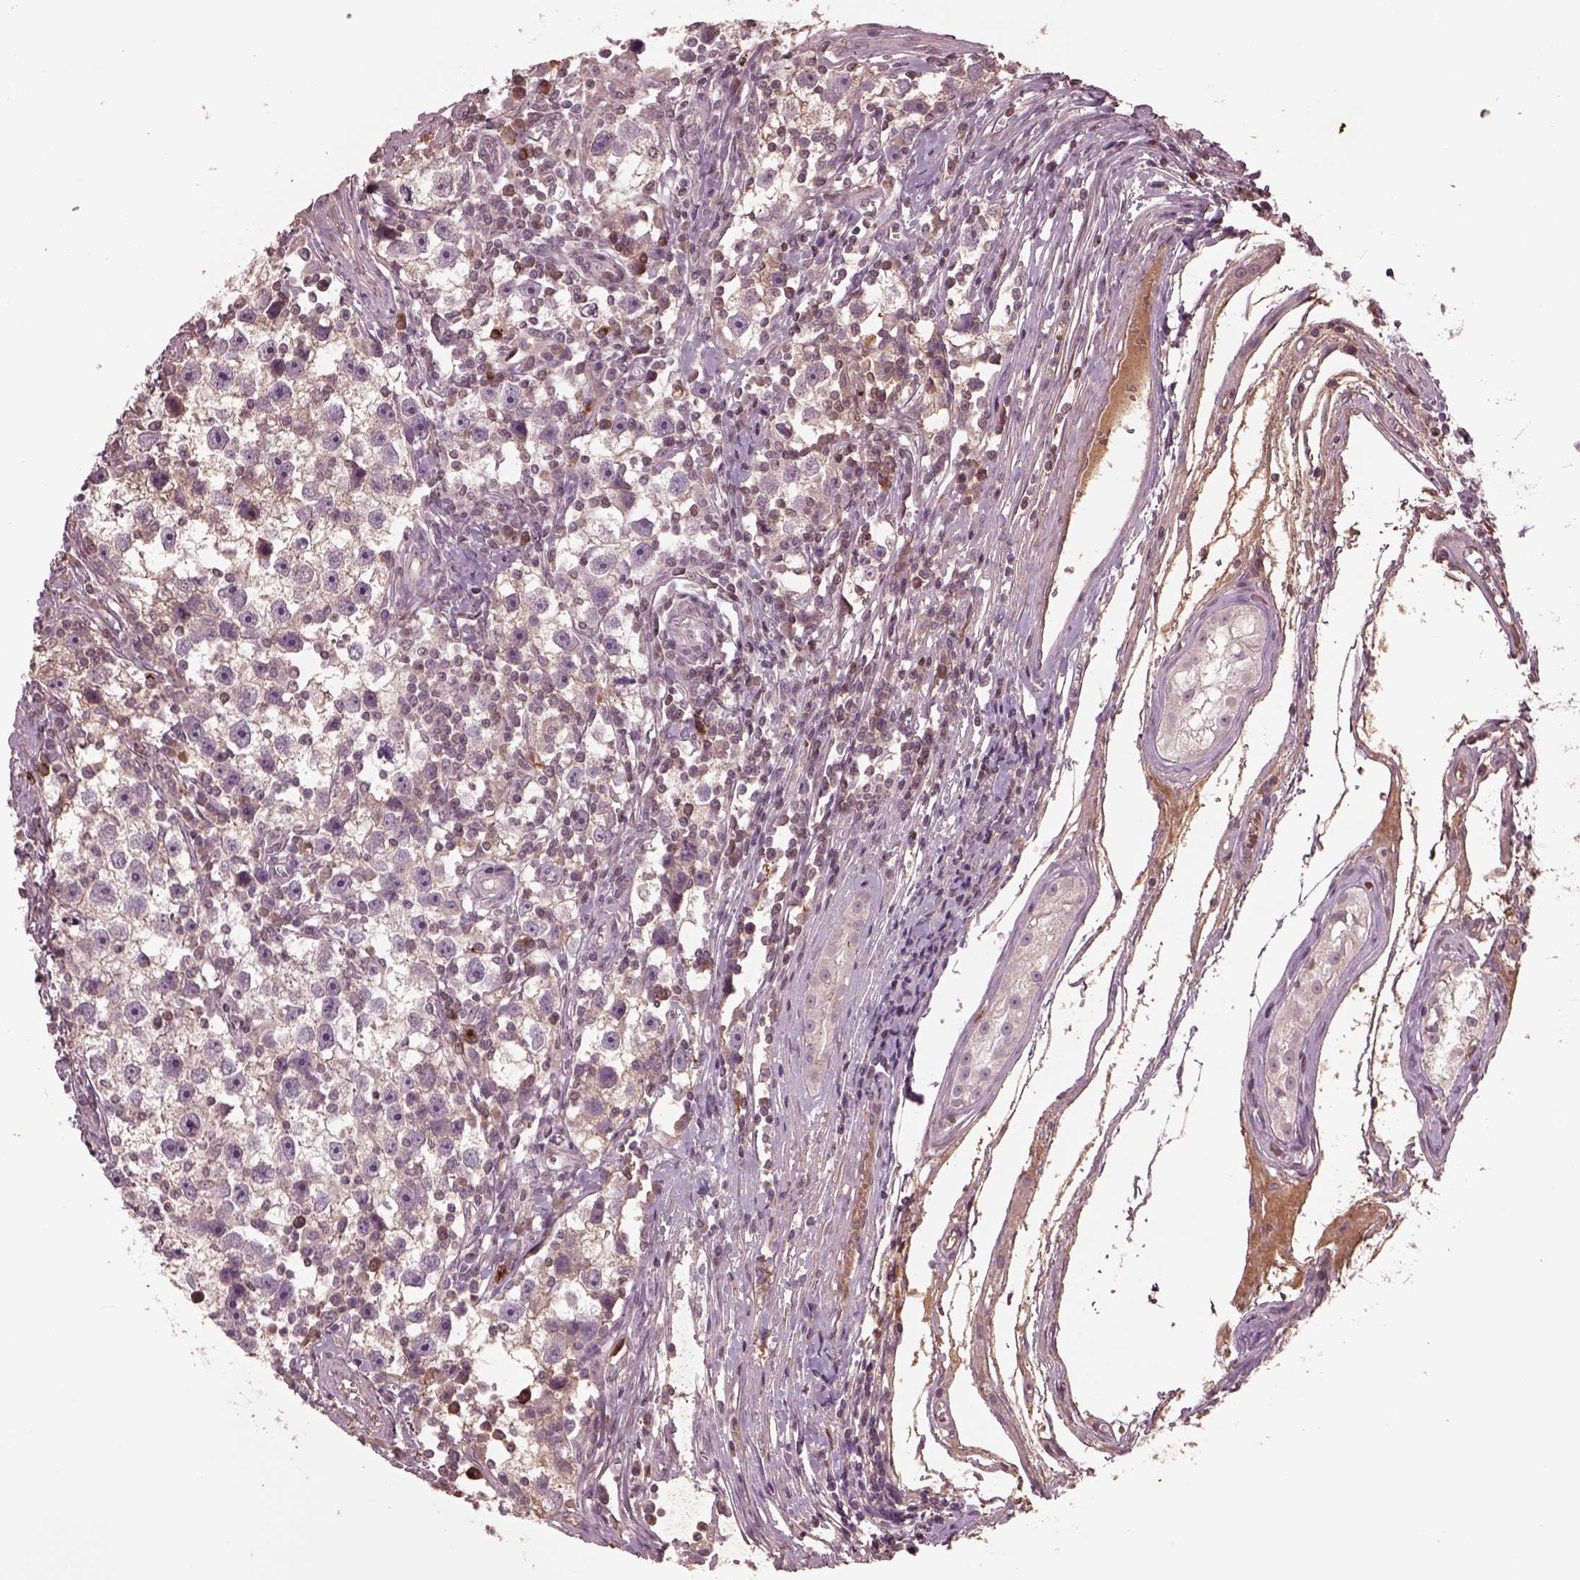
{"staining": {"intensity": "negative", "quantity": "none", "location": "none"}, "tissue": "testis cancer", "cell_type": "Tumor cells", "image_type": "cancer", "snomed": [{"axis": "morphology", "description": "Seminoma, NOS"}, {"axis": "topography", "description": "Testis"}], "caption": "An IHC photomicrograph of testis cancer (seminoma) is shown. There is no staining in tumor cells of testis cancer (seminoma).", "gene": "PTX4", "patient": {"sex": "male", "age": 30}}